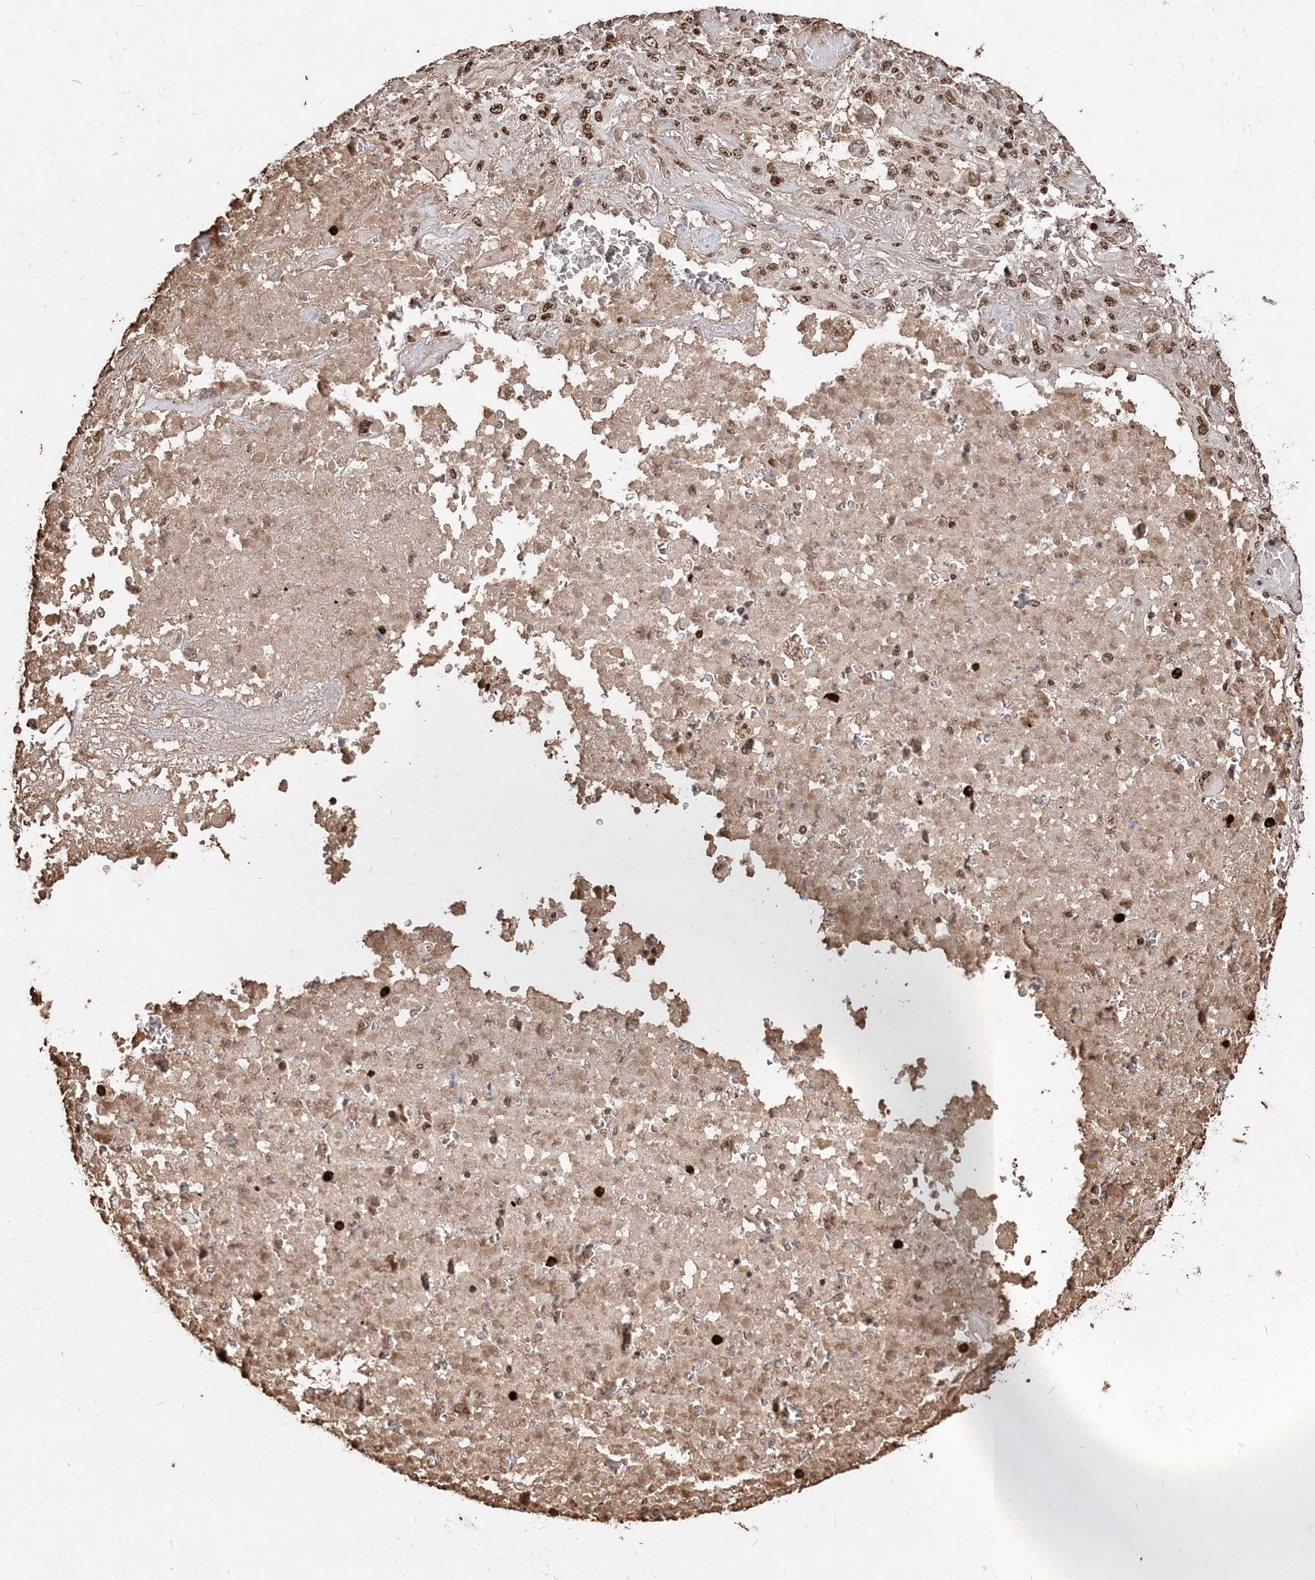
{"staining": {"intensity": "moderate", "quantity": ">75%", "location": "nuclear"}, "tissue": "lung cancer", "cell_type": "Tumor cells", "image_type": "cancer", "snomed": [{"axis": "morphology", "description": "Squamous cell carcinoma, NOS"}, {"axis": "topography", "description": "Lung"}], "caption": "Immunohistochemical staining of lung cancer (squamous cell carcinoma) exhibits medium levels of moderate nuclear protein positivity in about >75% of tumor cells. The protein of interest is shown in brown color, while the nuclei are stained blue.", "gene": "RBM17", "patient": {"sex": "female", "age": 47}}